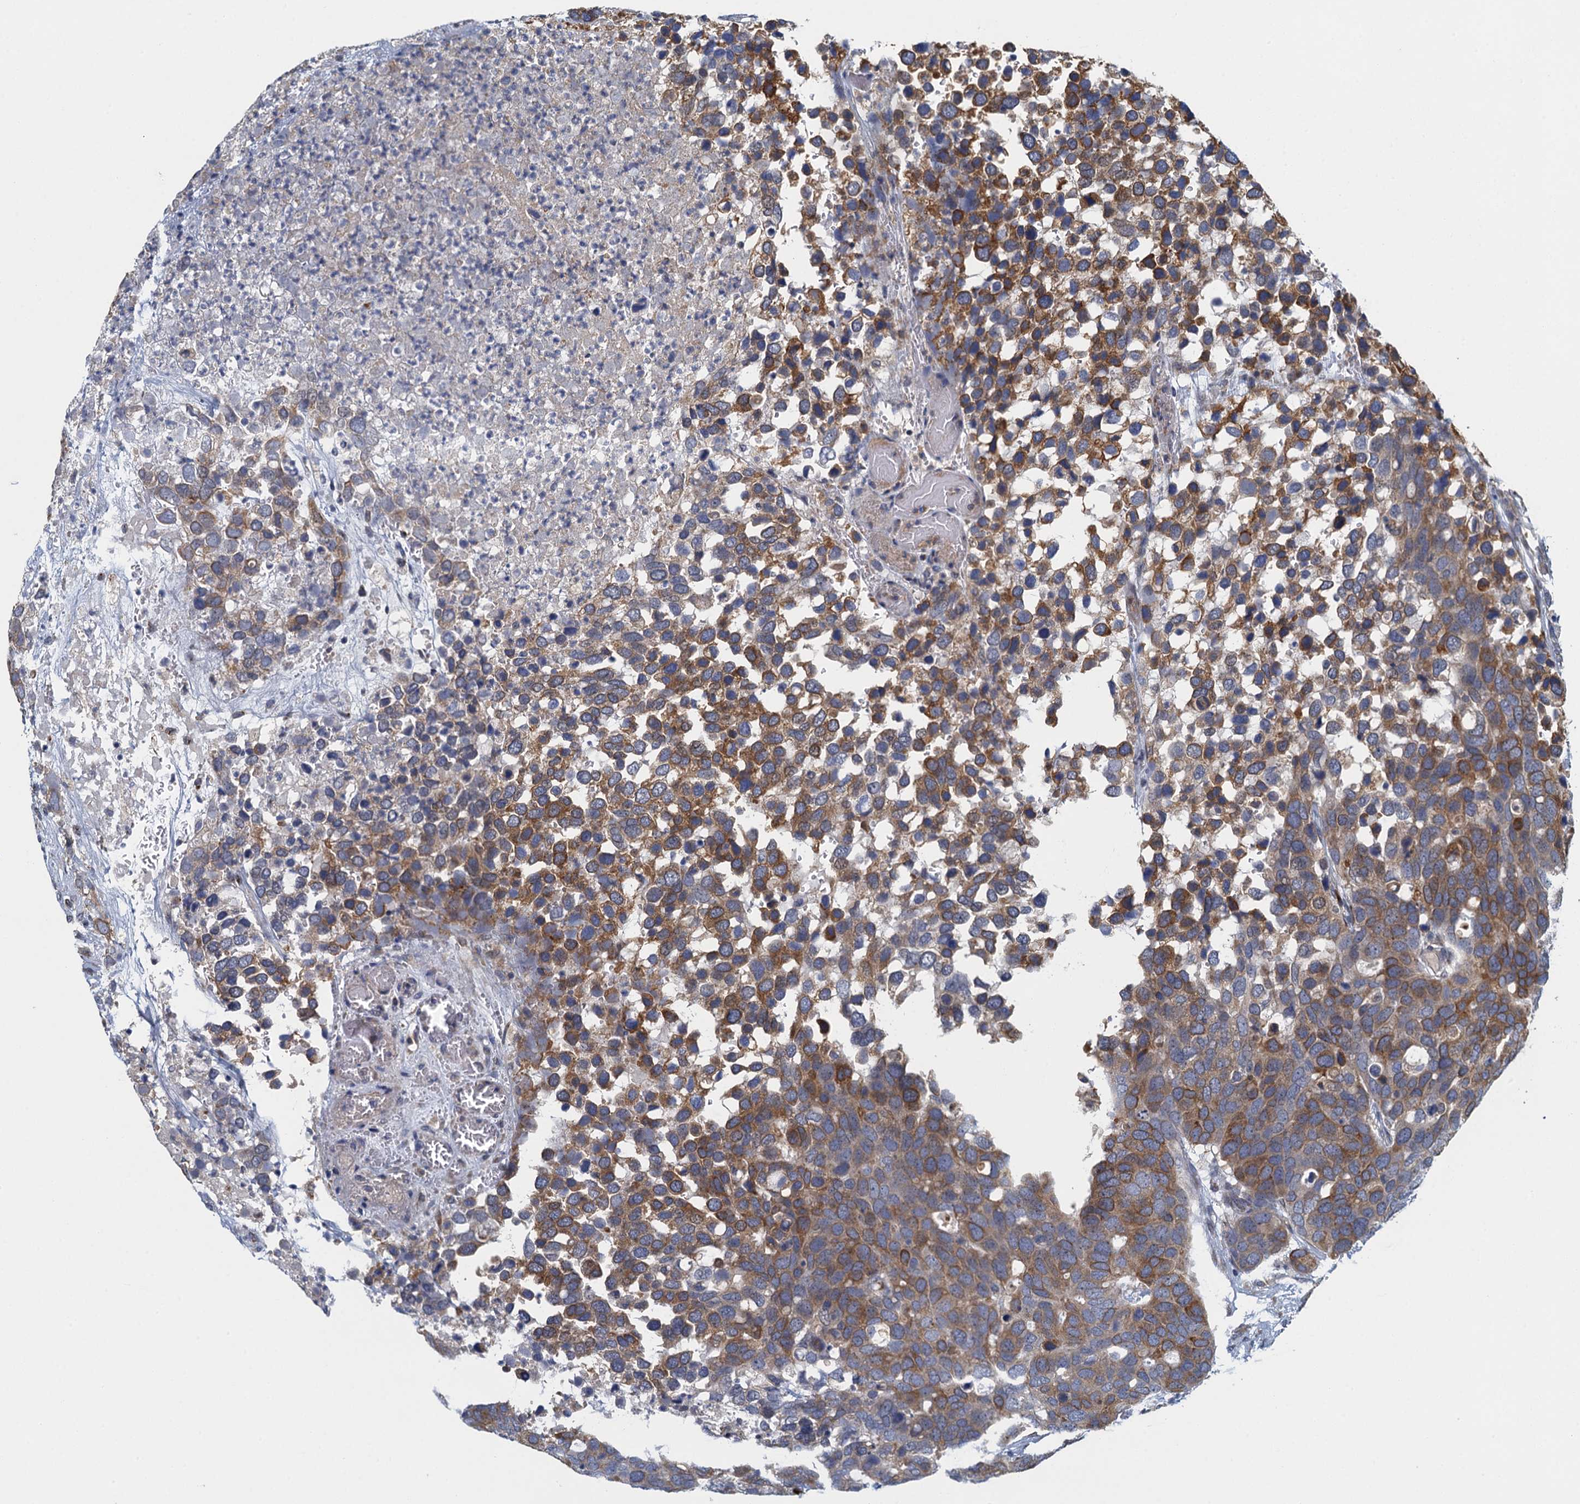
{"staining": {"intensity": "moderate", "quantity": ">75%", "location": "cytoplasmic/membranous"}, "tissue": "breast cancer", "cell_type": "Tumor cells", "image_type": "cancer", "snomed": [{"axis": "morphology", "description": "Duct carcinoma"}, {"axis": "topography", "description": "Breast"}], "caption": "Tumor cells display medium levels of moderate cytoplasmic/membranous positivity in approximately >75% of cells in human breast intraductal carcinoma.", "gene": "ALG2", "patient": {"sex": "female", "age": 83}}